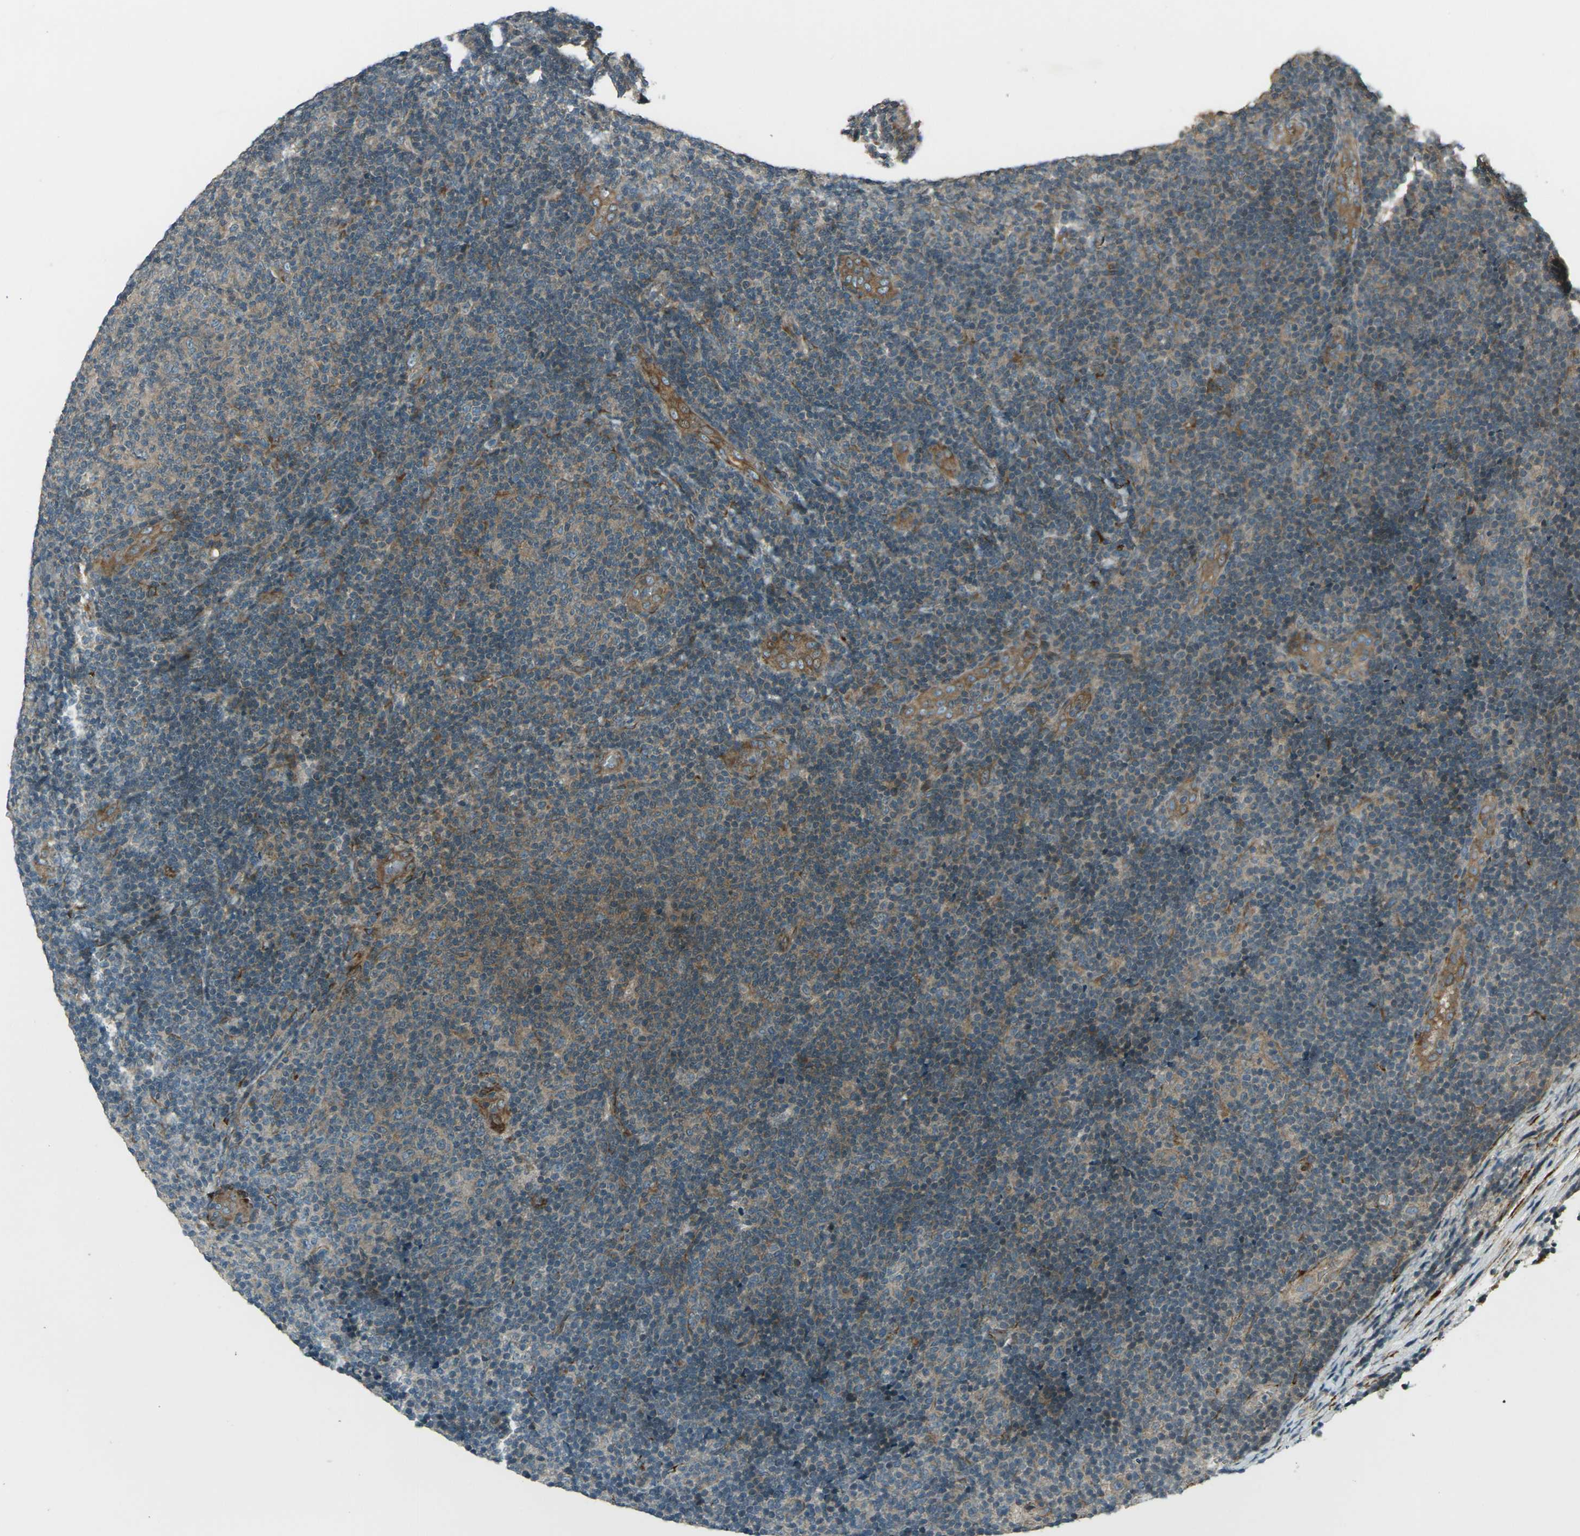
{"staining": {"intensity": "weak", "quantity": ">75%", "location": "cytoplasmic/membranous"}, "tissue": "lymphoma", "cell_type": "Tumor cells", "image_type": "cancer", "snomed": [{"axis": "morphology", "description": "Malignant lymphoma, non-Hodgkin's type, Low grade"}, {"axis": "topography", "description": "Lymph node"}], "caption": "A brown stain shows weak cytoplasmic/membranous staining of a protein in lymphoma tumor cells.", "gene": "LSMEM1", "patient": {"sex": "male", "age": 83}}